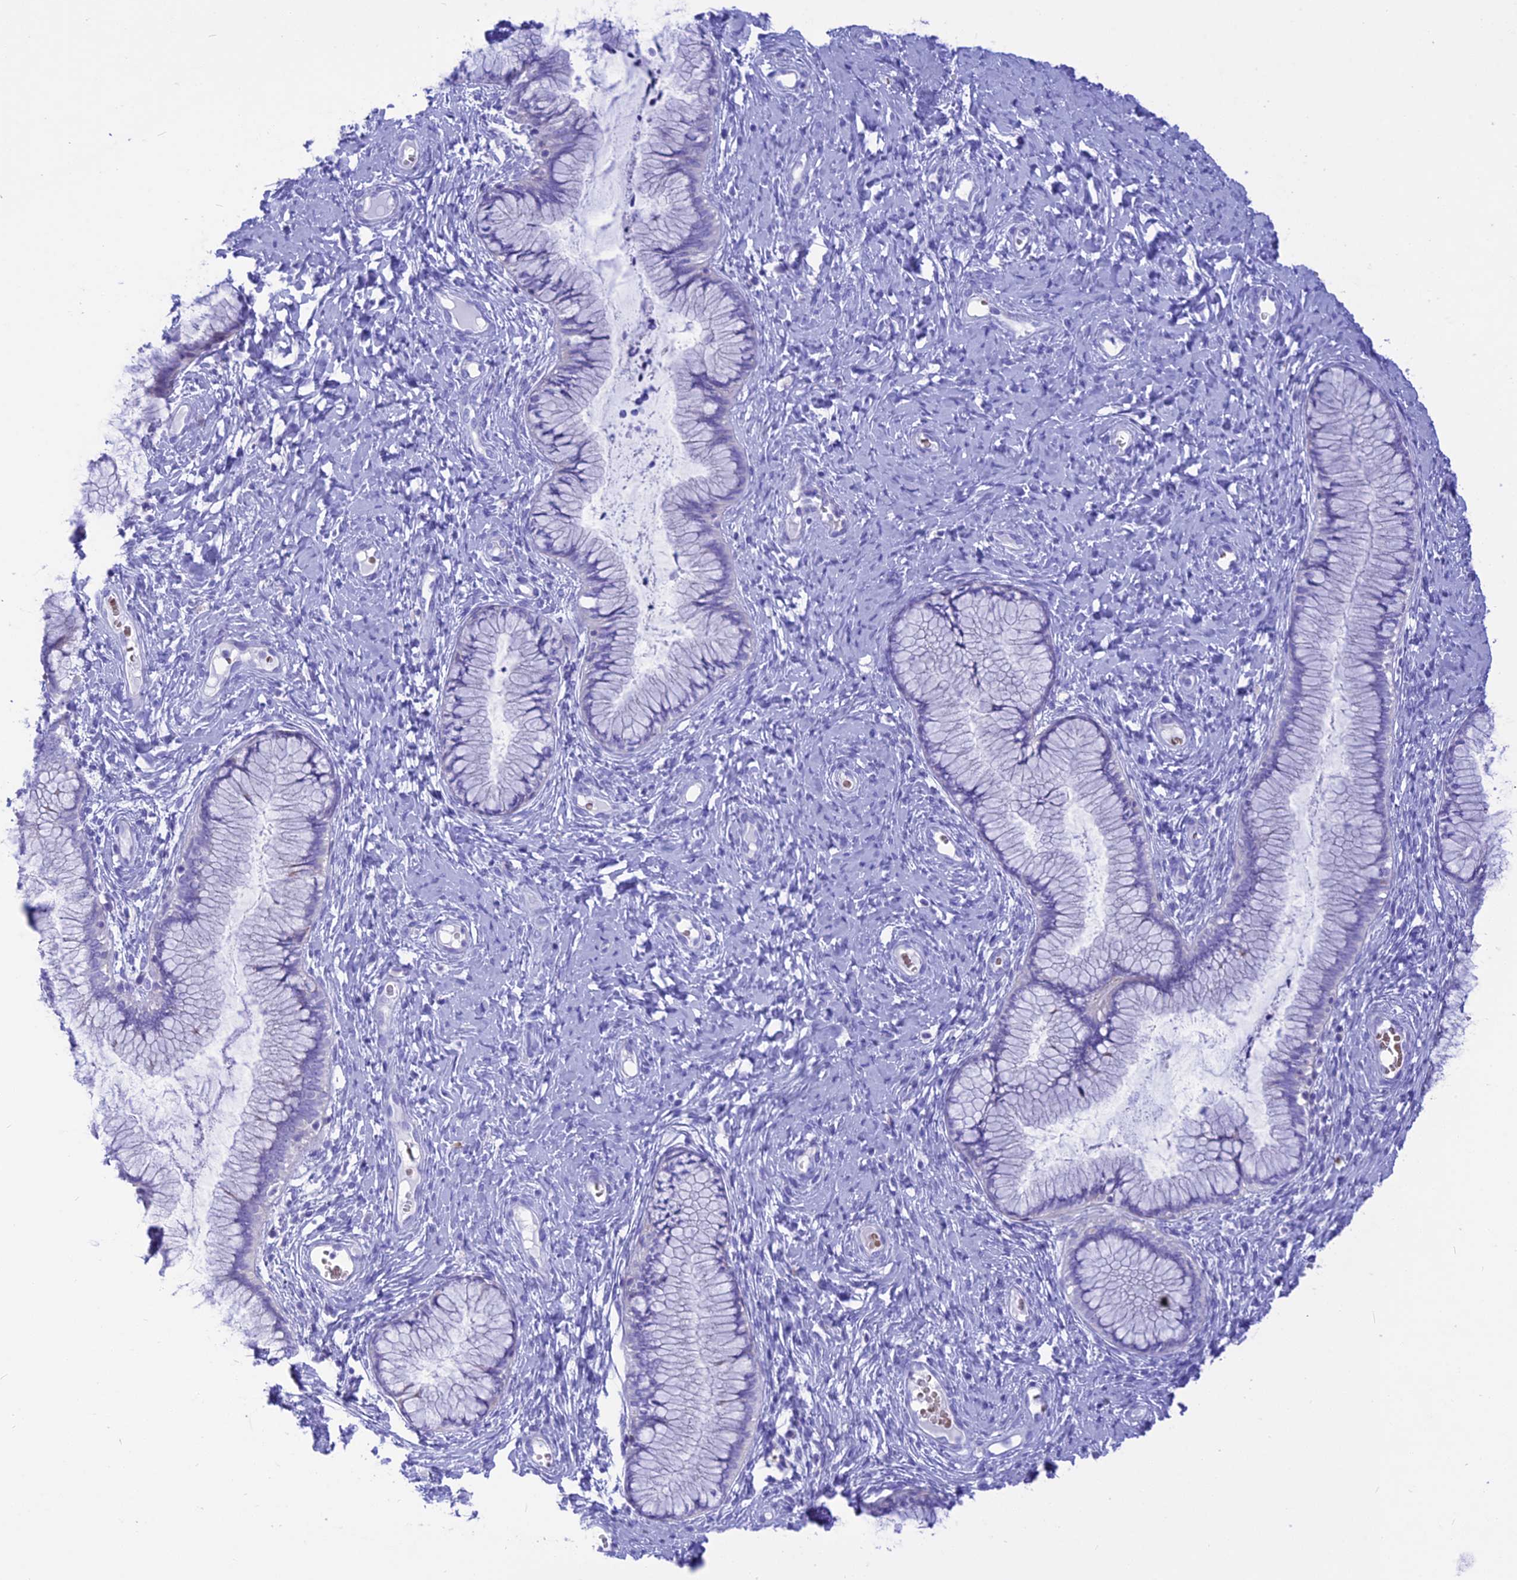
{"staining": {"intensity": "negative", "quantity": "none", "location": "none"}, "tissue": "cervix", "cell_type": "Glandular cells", "image_type": "normal", "snomed": [{"axis": "morphology", "description": "Normal tissue, NOS"}, {"axis": "topography", "description": "Cervix"}], "caption": "Cervix was stained to show a protein in brown. There is no significant expression in glandular cells. (Brightfield microscopy of DAB (3,3'-diaminobenzidine) IHC at high magnification).", "gene": "GLYATL1B", "patient": {"sex": "female", "age": 42}}